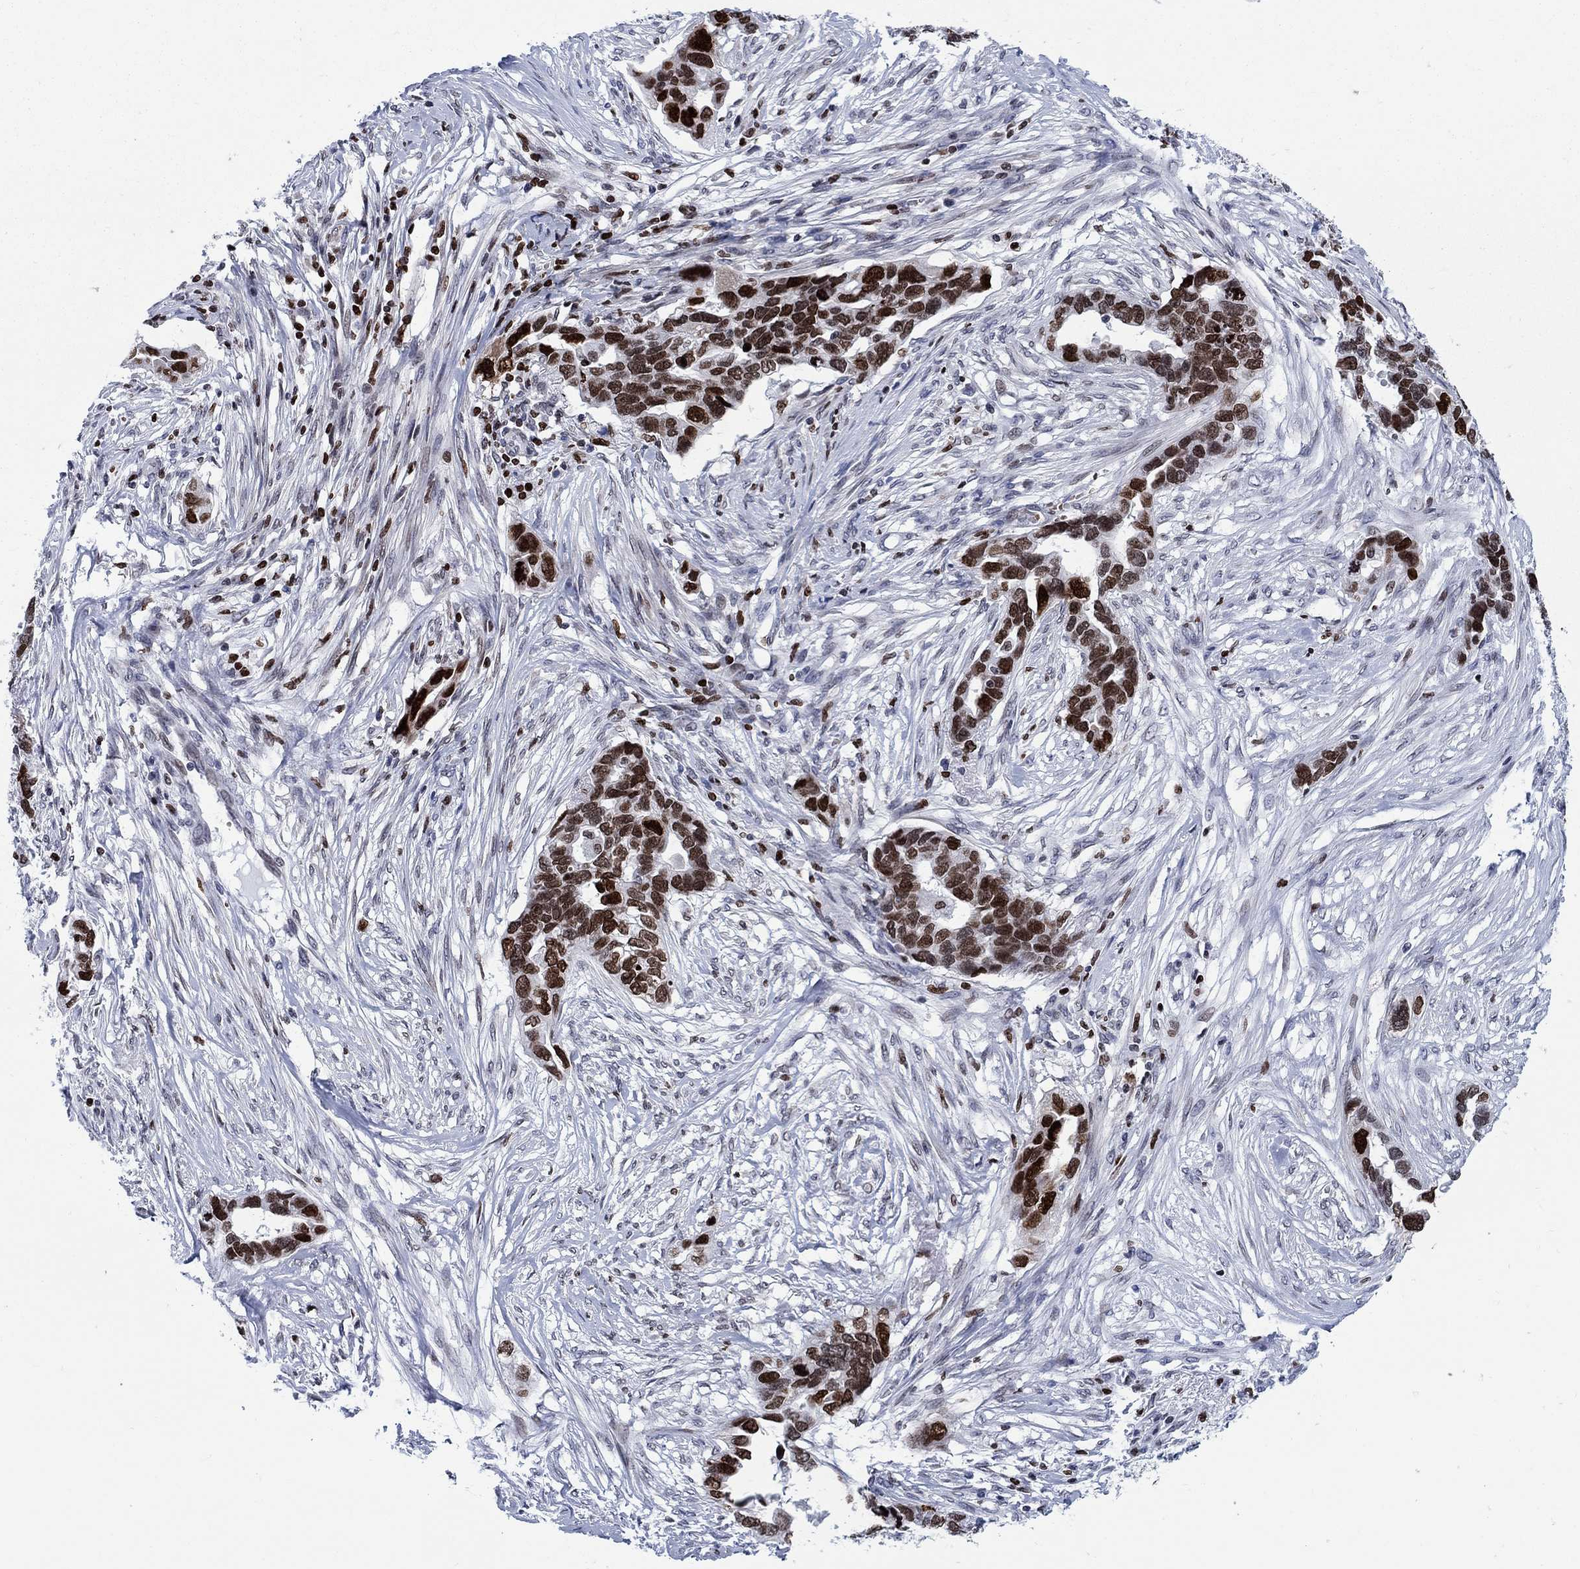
{"staining": {"intensity": "strong", "quantity": "25%-75%", "location": "nuclear"}, "tissue": "ovarian cancer", "cell_type": "Tumor cells", "image_type": "cancer", "snomed": [{"axis": "morphology", "description": "Cystadenocarcinoma, serous, NOS"}, {"axis": "topography", "description": "Ovary"}], "caption": "Immunohistochemistry (IHC) image of neoplastic tissue: ovarian cancer (serous cystadenocarcinoma) stained using immunohistochemistry reveals high levels of strong protein expression localized specifically in the nuclear of tumor cells, appearing as a nuclear brown color.", "gene": "HMGA1", "patient": {"sex": "female", "age": 54}}